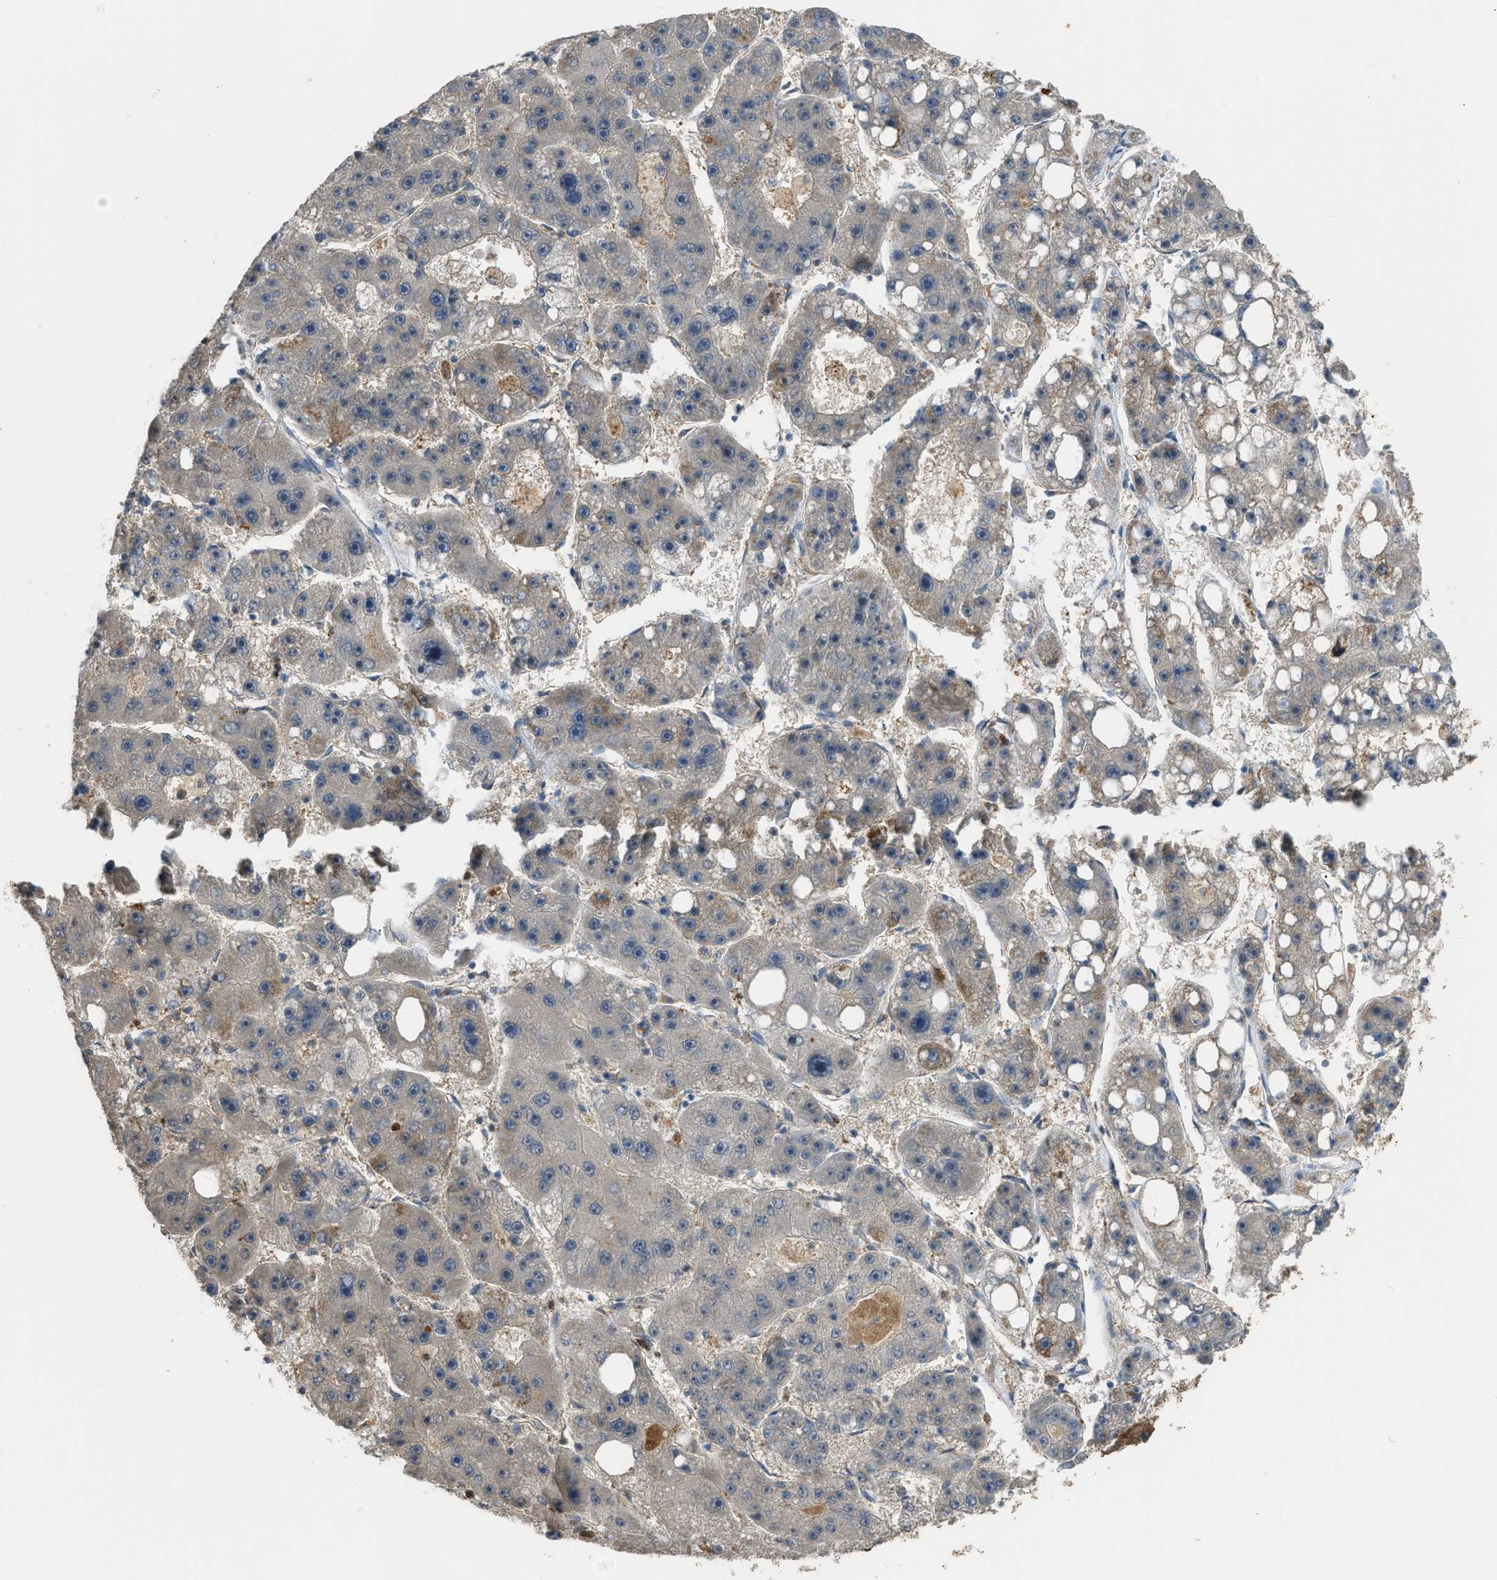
{"staining": {"intensity": "moderate", "quantity": "<25%", "location": "cytoplasmic/membranous"}, "tissue": "liver cancer", "cell_type": "Tumor cells", "image_type": "cancer", "snomed": [{"axis": "morphology", "description": "Carcinoma, Hepatocellular, NOS"}, {"axis": "topography", "description": "Liver"}], "caption": "Moderate cytoplasmic/membranous staining is present in about <25% of tumor cells in liver cancer (hepatocellular carcinoma). (IHC, brightfield microscopy, high magnification).", "gene": "ETFB", "patient": {"sex": "female", "age": 61}}